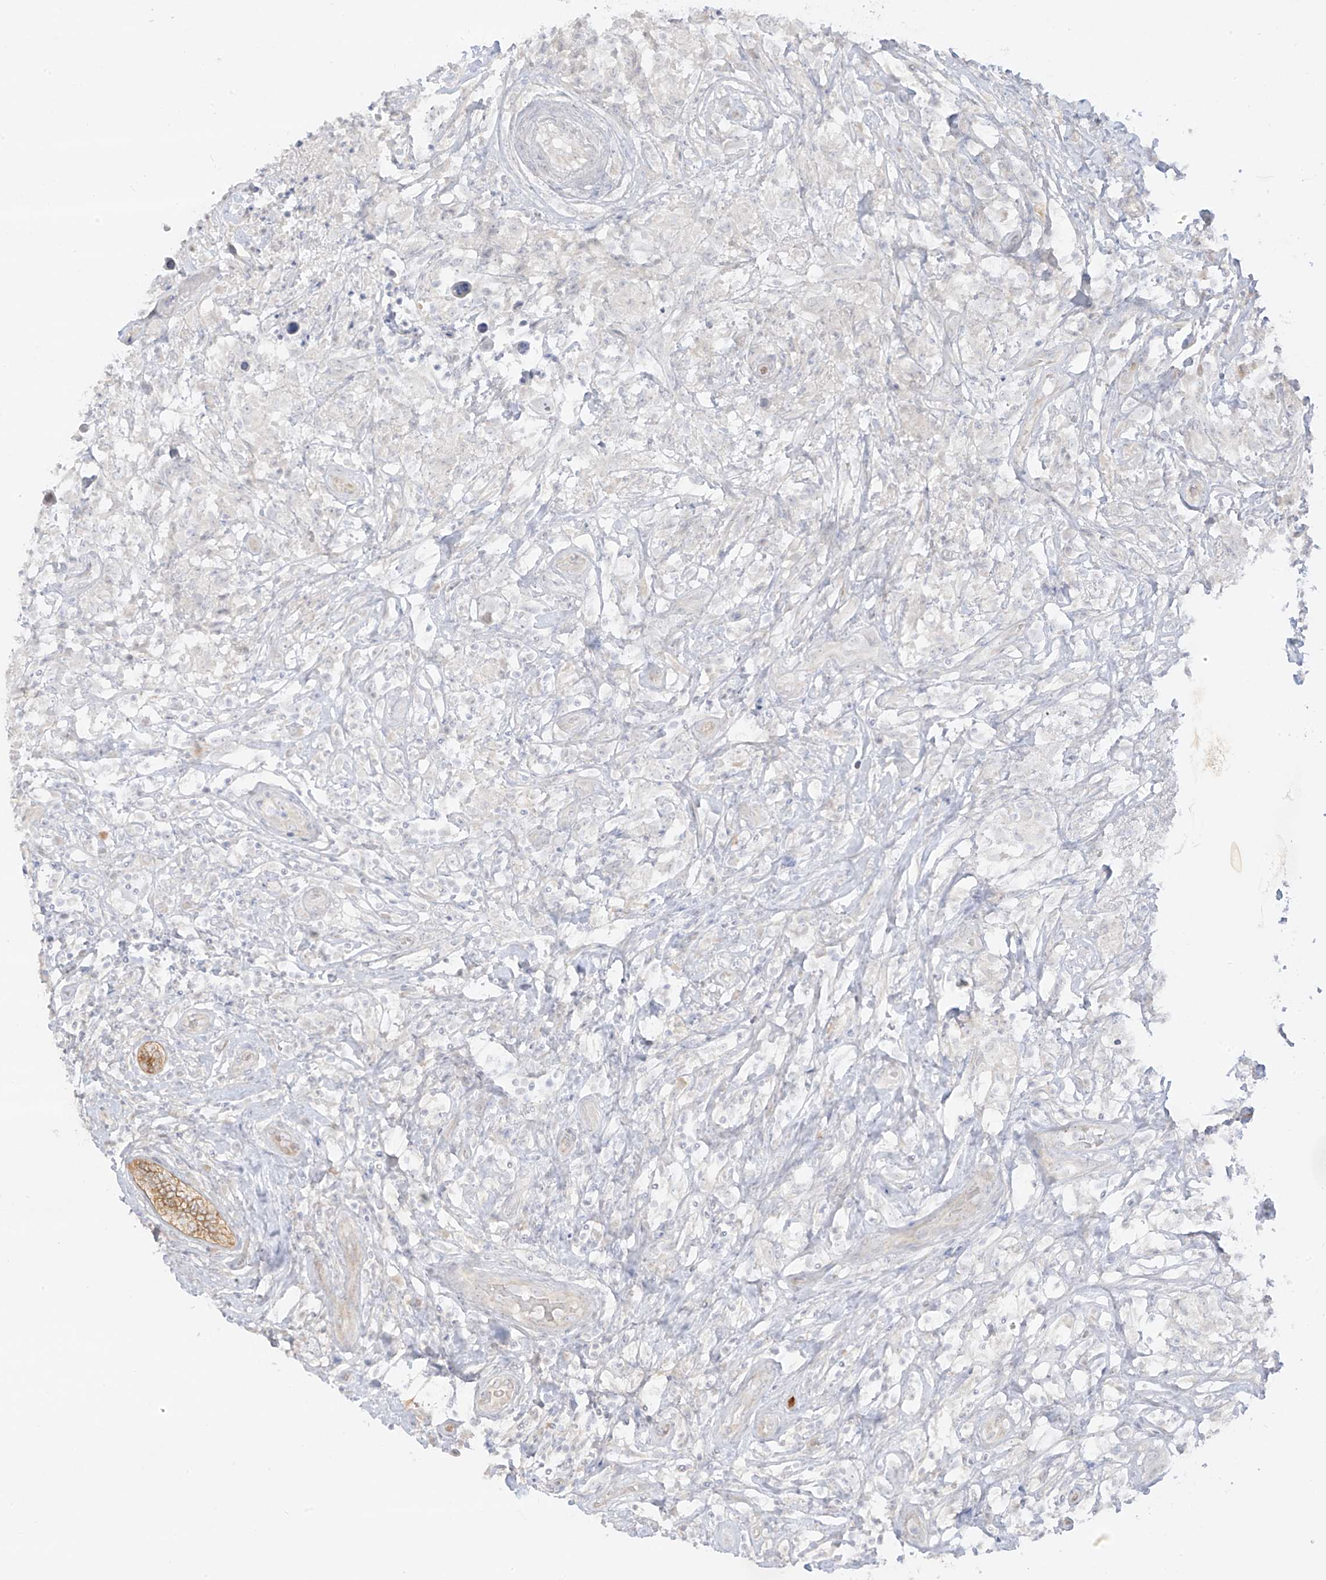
{"staining": {"intensity": "negative", "quantity": "none", "location": "none"}, "tissue": "testis cancer", "cell_type": "Tumor cells", "image_type": "cancer", "snomed": [{"axis": "morphology", "description": "Seminoma, NOS"}, {"axis": "topography", "description": "Testis"}], "caption": "High power microscopy image of an IHC photomicrograph of testis seminoma, revealing no significant positivity in tumor cells.", "gene": "DCDC2", "patient": {"sex": "male", "age": 49}}